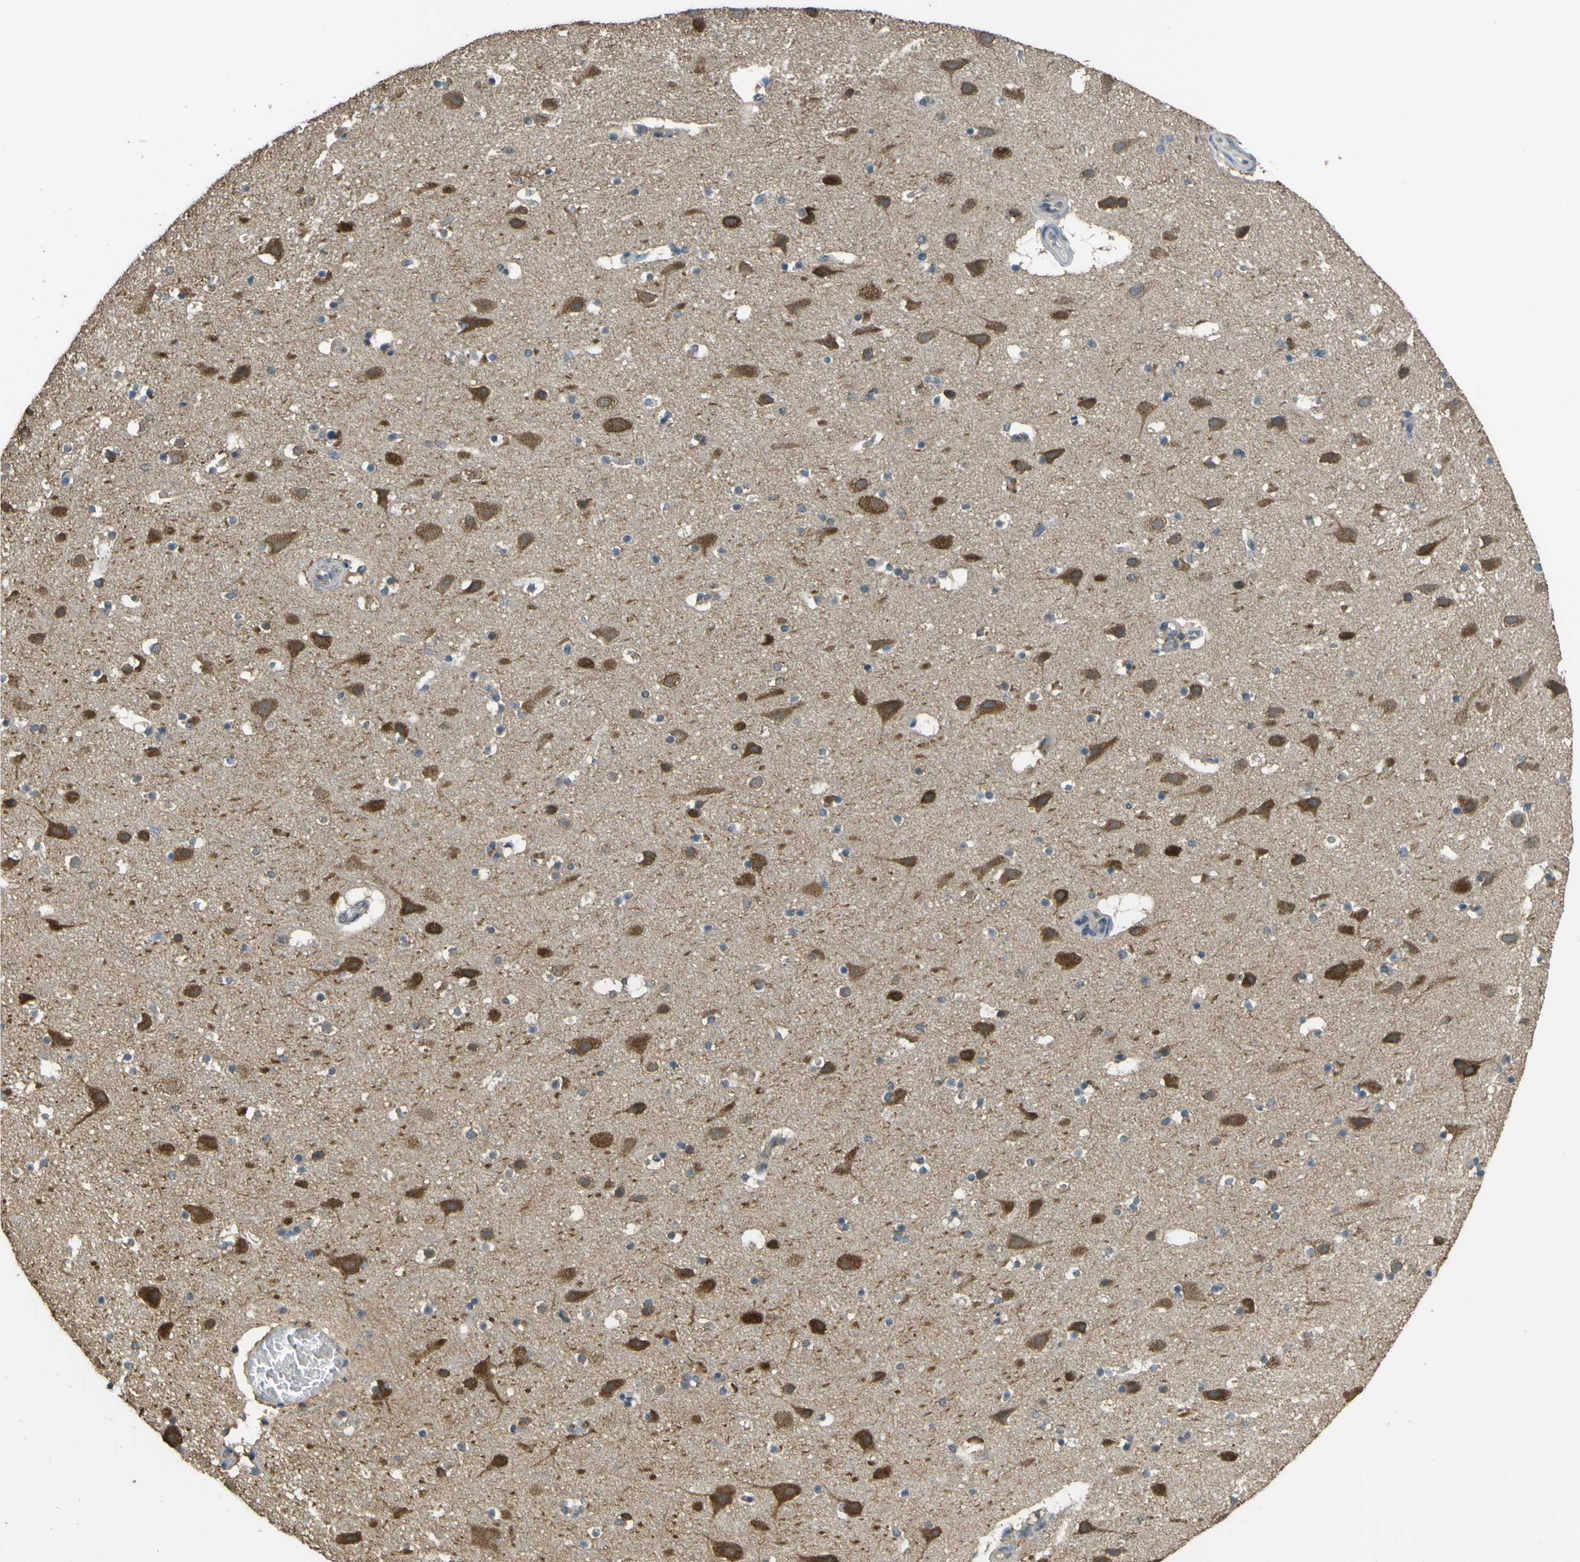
{"staining": {"intensity": "negative", "quantity": "none", "location": "none"}, "tissue": "cerebral cortex", "cell_type": "Endothelial cells", "image_type": "normal", "snomed": [{"axis": "morphology", "description": "Normal tissue, NOS"}, {"axis": "topography", "description": "Cerebral cortex"}], "caption": "Immunohistochemistry (IHC) of benign human cerebral cortex exhibits no expression in endothelial cells. Nuclei are stained in blue.", "gene": "GOLGA1", "patient": {"sex": "male", "age": 45}}